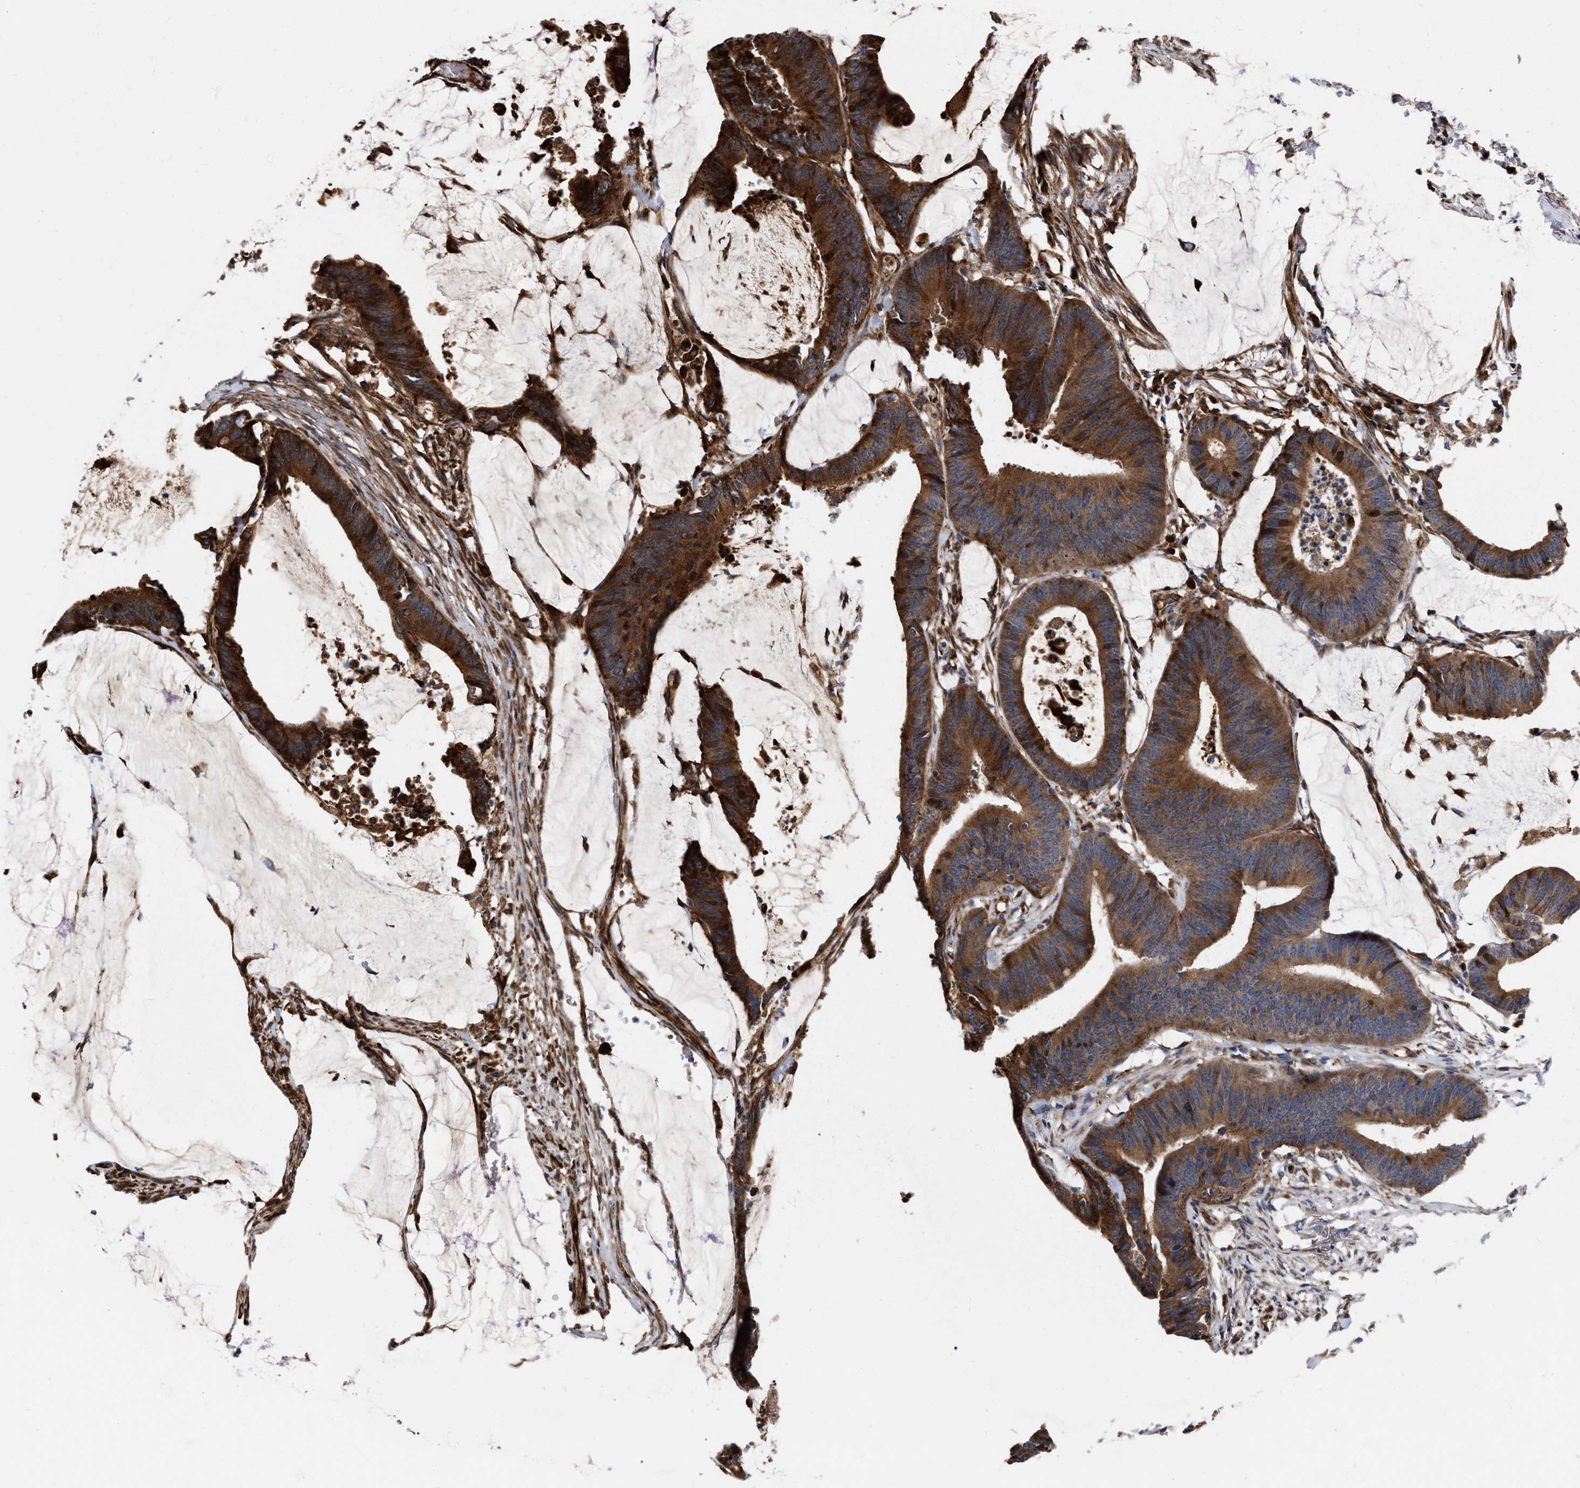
{"staining": {"intensity": "strong", "quantity": ">75%", "location": "cytoplasmic/membranous"}, "tissue": "colorectal cancer", "cell_type": "Tumor cells", "image_type": "cancer", "snomed": [{"axis": "morphology", "description": "Adenocarcinoma, NOS"}, {"axis": "topography", "description": "Rectum"}], "caption": "Protein expression analysis of colorectal adenocarcinoma demonstrates strong cytoplasmic/membranous expression in approximately >75% of tumor cells. (Brightfield microscopy of DAB IHC at high magnification).", "gene": "MLST8", "patient": {"sex": "female", "age": 66}}